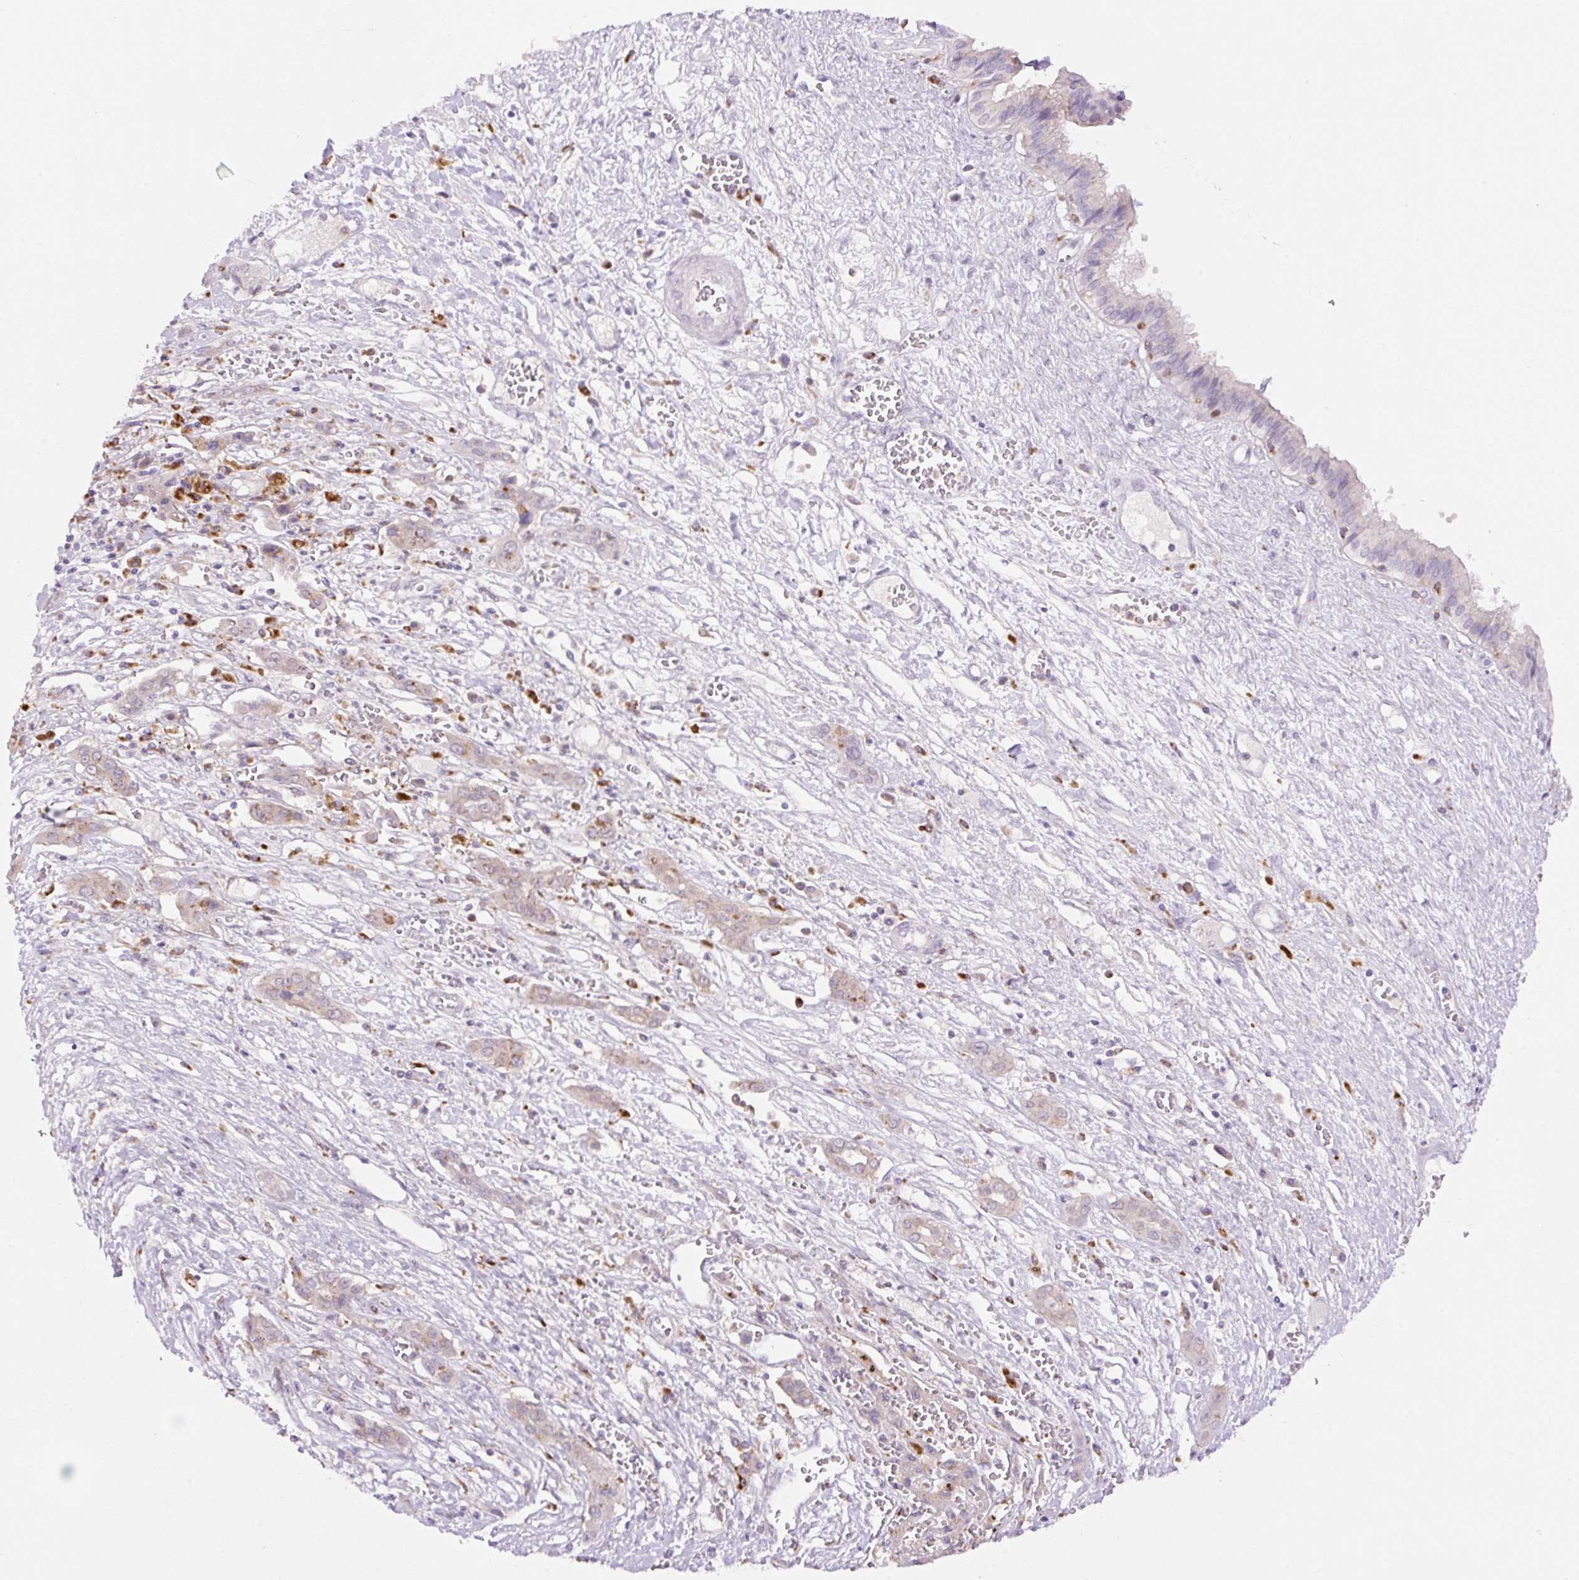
{"staining": {"intensity": "negative", "quantity": "none", "location": "none"}, "tissue": "liver cancer", "cell_type": "Tumor cells", "image_type": "cancer", "snomed": [{"axis": "morphology", "description": "Cholangiocarcinoma"}, {"axis": "topography", "description": "Liver"}], "caption": "Liver cancer (cholangiocarcinoma) was stained to show a protein in brown. There is no significant staining in tumor cells.", "gene": "CEBPZOS", "patient": {"sex": "male", "age": 67}}